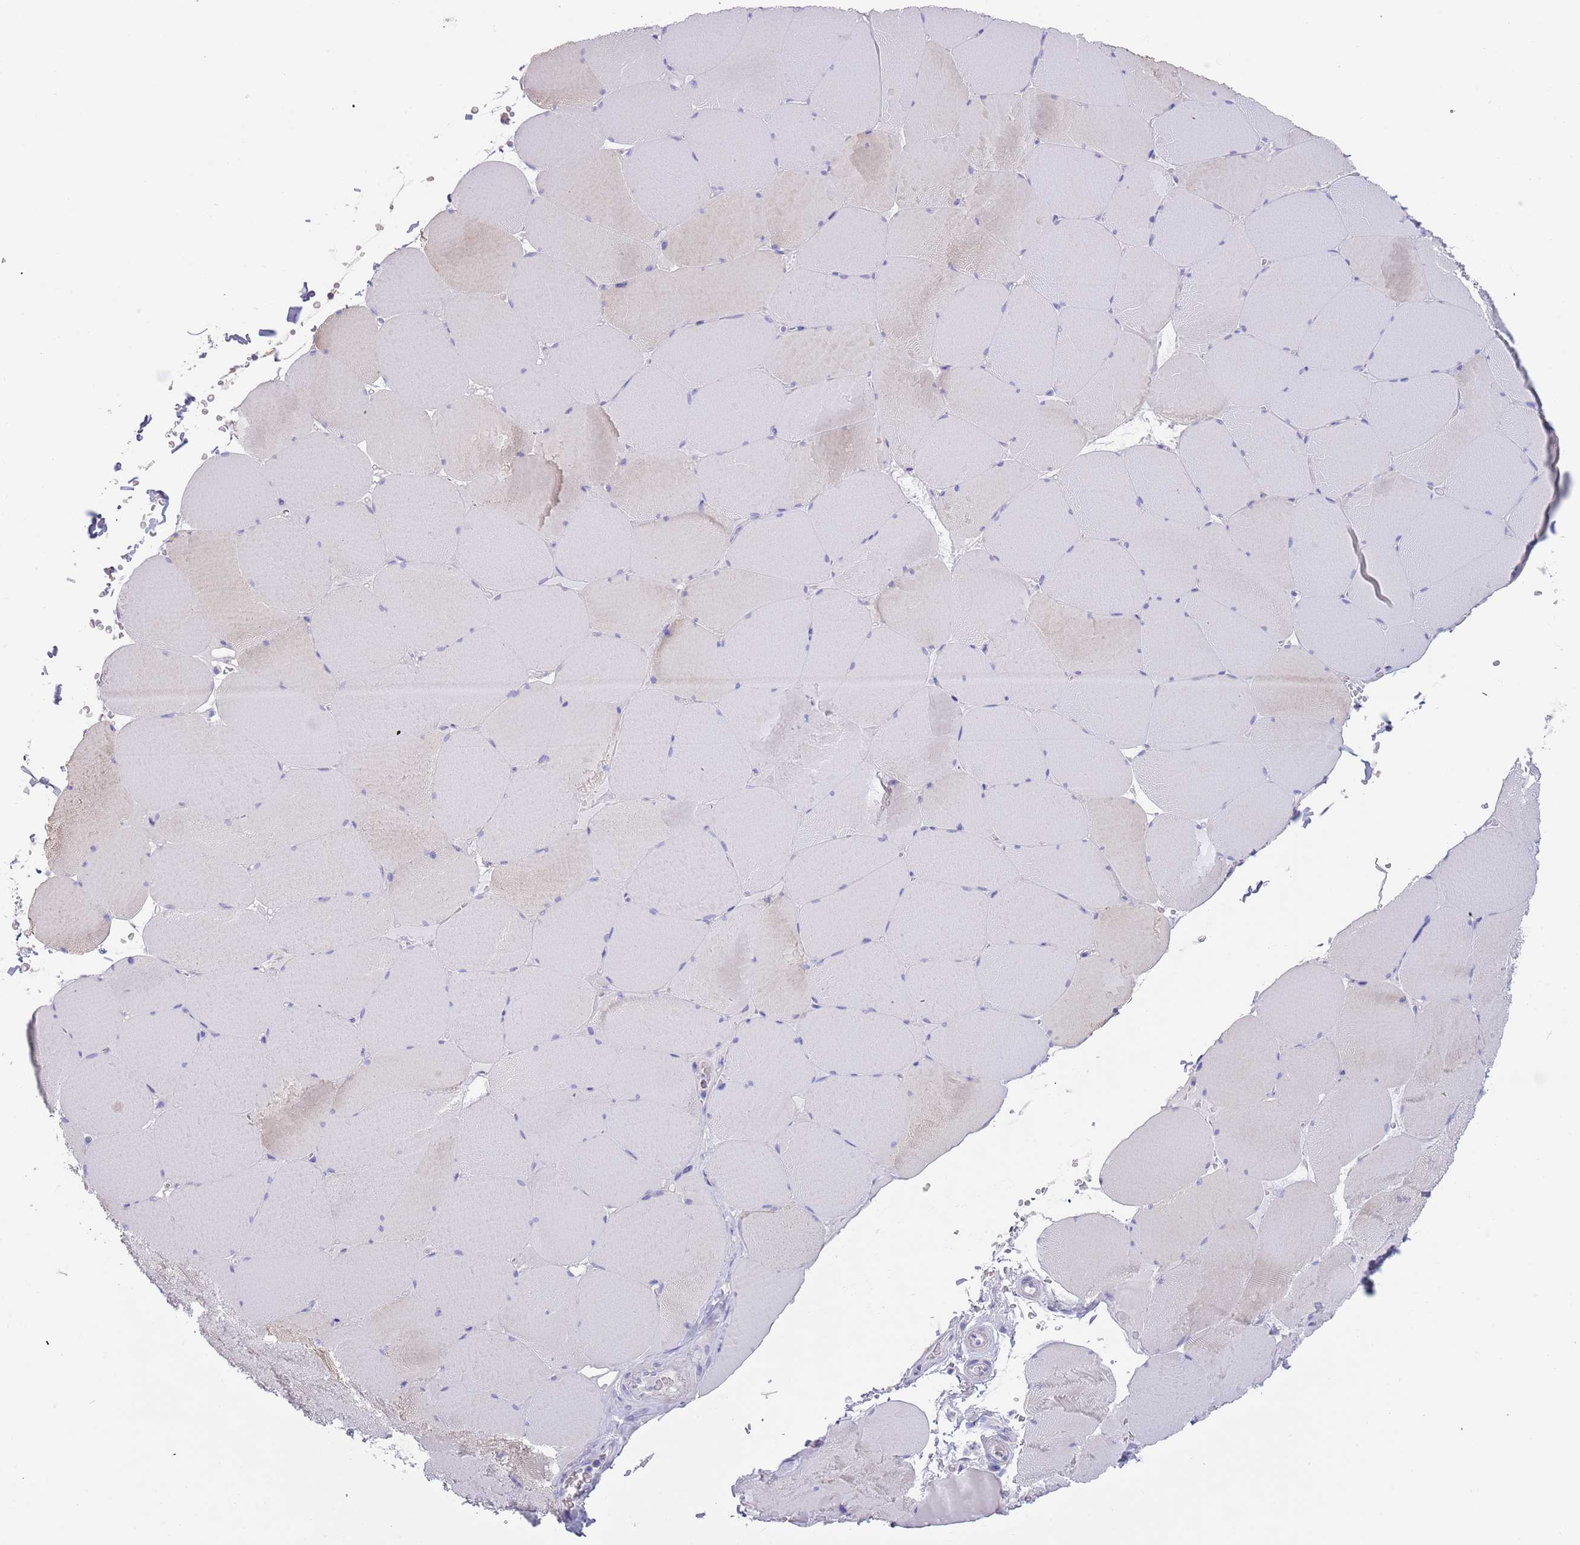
{"staining": {"intensity": "moderate", "quantity": "<25%", "location": "cytoplasmic/membranous"}, "tissue": "skeletal muscle", "cell_type": "Myocytes", "image_type": "normal", "snomed": [{"axis": "morphology", "description": "Normal tissue, NOS"}, {"axis": "topography", "description": "Skeletal muscle"}, {"axis": "topography", "description": "Head-Neck"}], "caption": "The micrograph exhibits immunohistochemical staining of benign skeletal muscle. There is moderate cytoplasmic/membranous expression is present in about <25% of myocytes.", "gene": "CCDC149", "patient": {"sex": "male", "age": 66}}